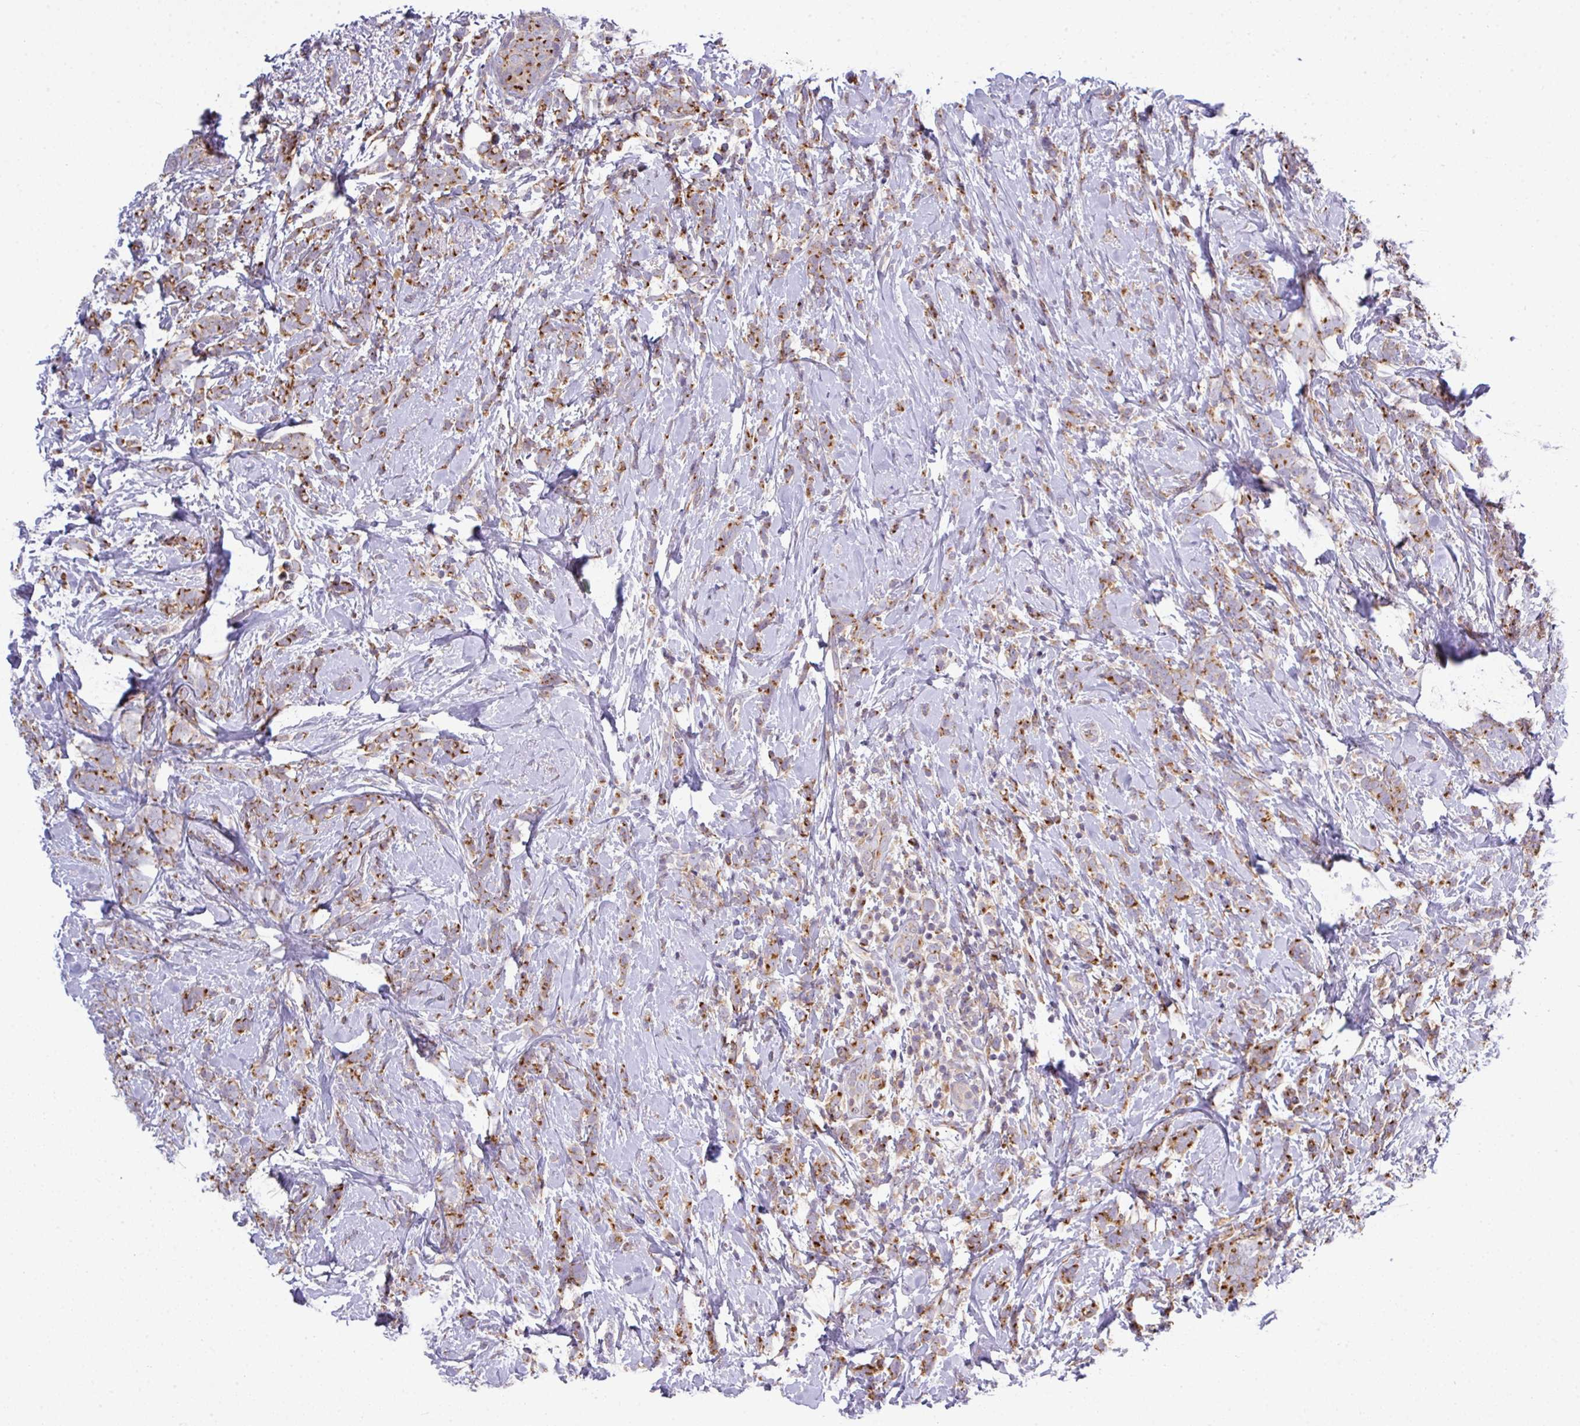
{"staining": {"intensity": "moderate", "quantity": ">75%", "location": "cytoplasmic/membranous"}, "tissue": "breast cancer", "cell_type": "Tumor cells", "image_type": "cancer", "snomed": [{"axis": "morphology", "description": "Lobular carcinoma"}, {"axis": "topography", "description": "Breast"}], "caption": "Immunohistochemical staining of lobular carcinoma (breast) displays moderate cytoplasmic/membranous protein expression in approximately >75% of tumor cells. The protein of interest is stained brown, and the nuclei are stained in blue (DAB IHC with brightfield microscopy, high magnification).", "gene": "VTI1A", "patient": {"sex": "female", "age": 58}}